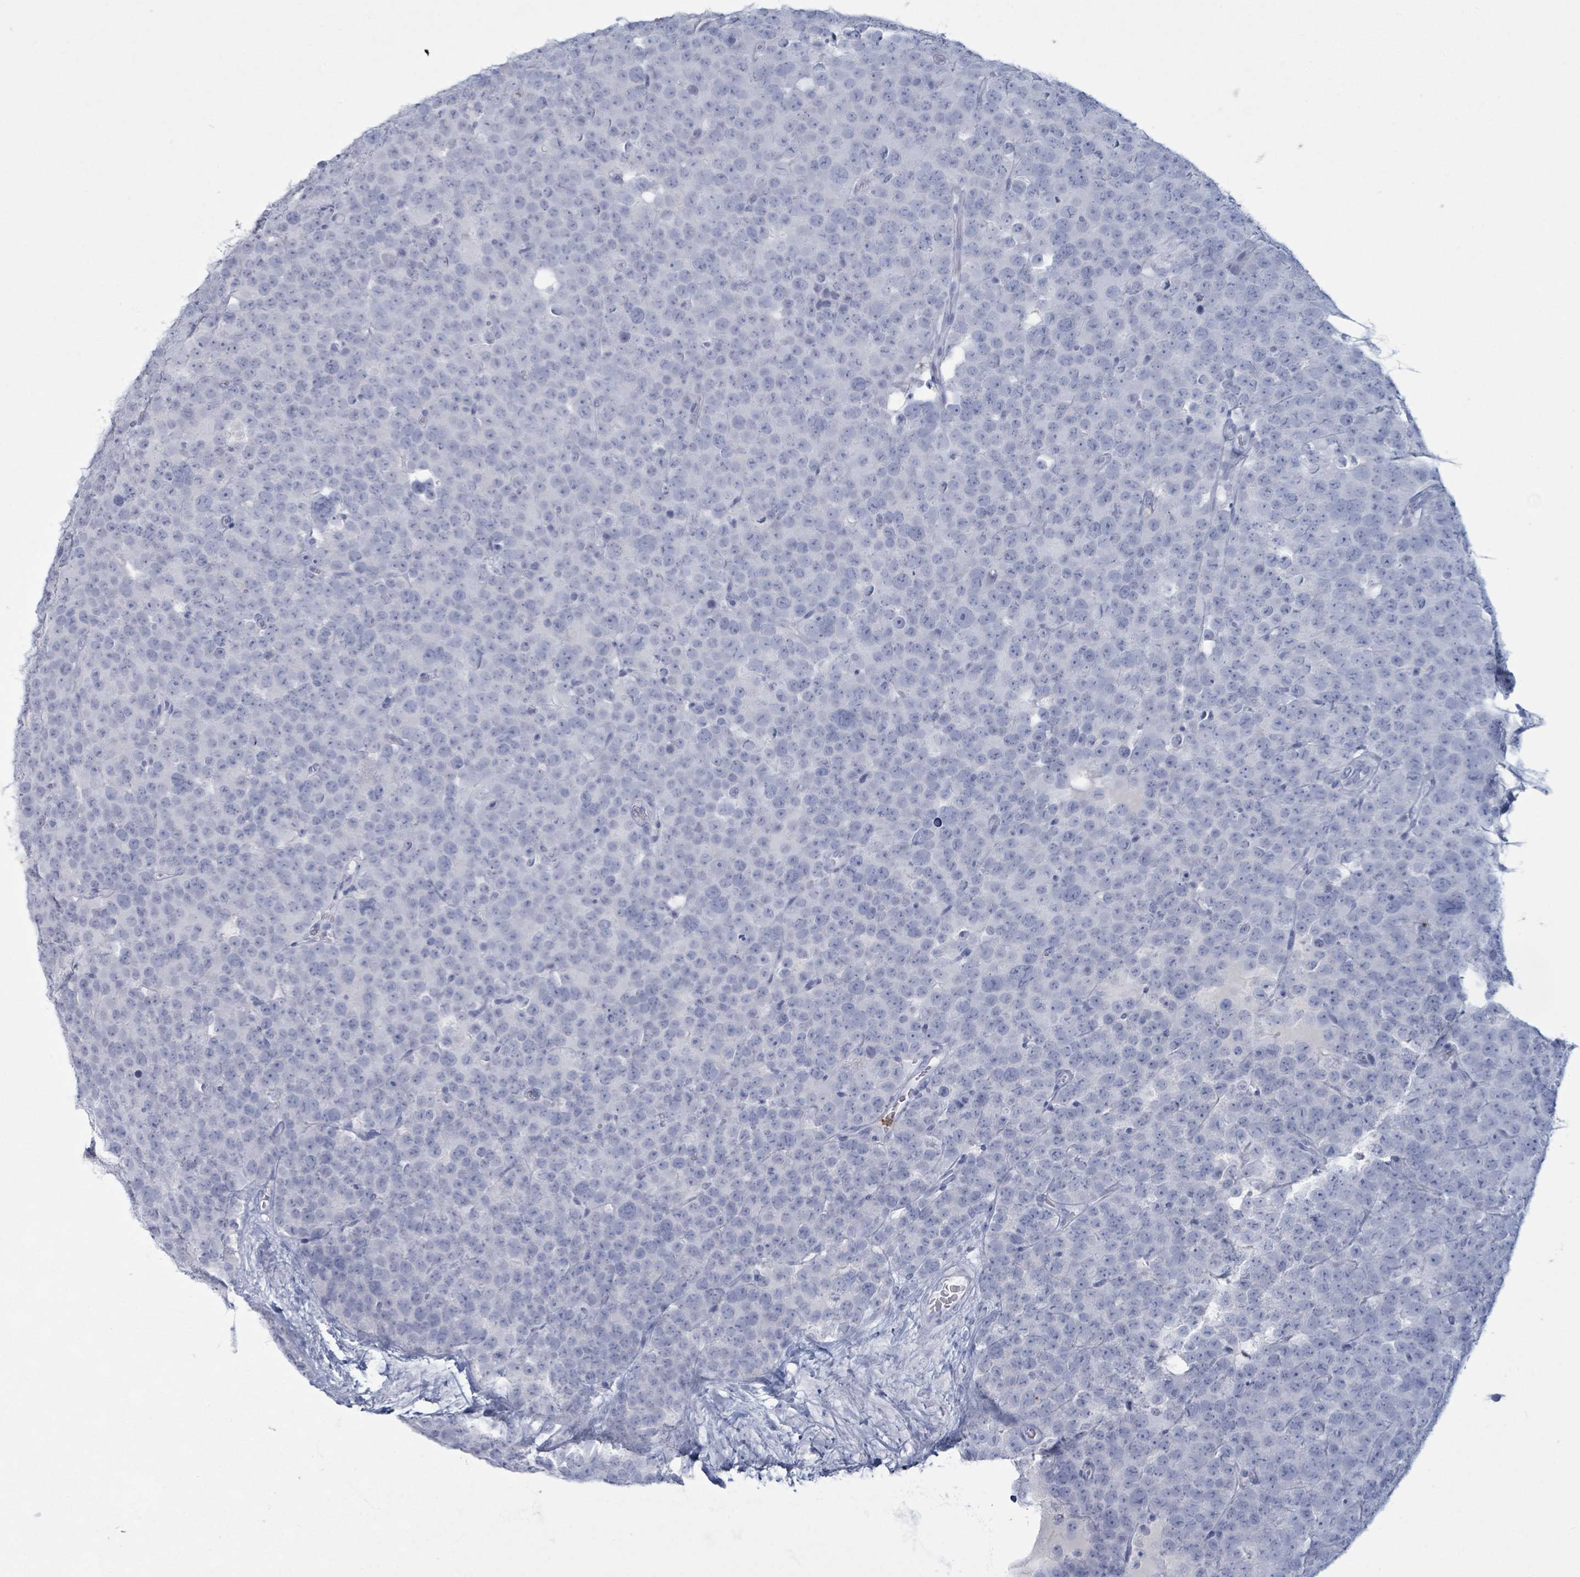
{"staining": {"intensity": "negative", "quantity": "none", "location": "none"}, "tissue": "testis cancer", "cell_type": "Tumor cells", "image_type": "cancer", "snomed": [{"axis": "morphology", "description": "Seminoma, NOS"}, {"axis": "topography", "description": "Testis"}], "caption": "High power microscopy photomicrograph of an immunohistochemistry (IHC) photomicrograph of testis cancer (seminoma), revealing no significant positivity in tumor cells.", "gene": "DEFA4", "patient": {"sex": "male", "age": 71}}